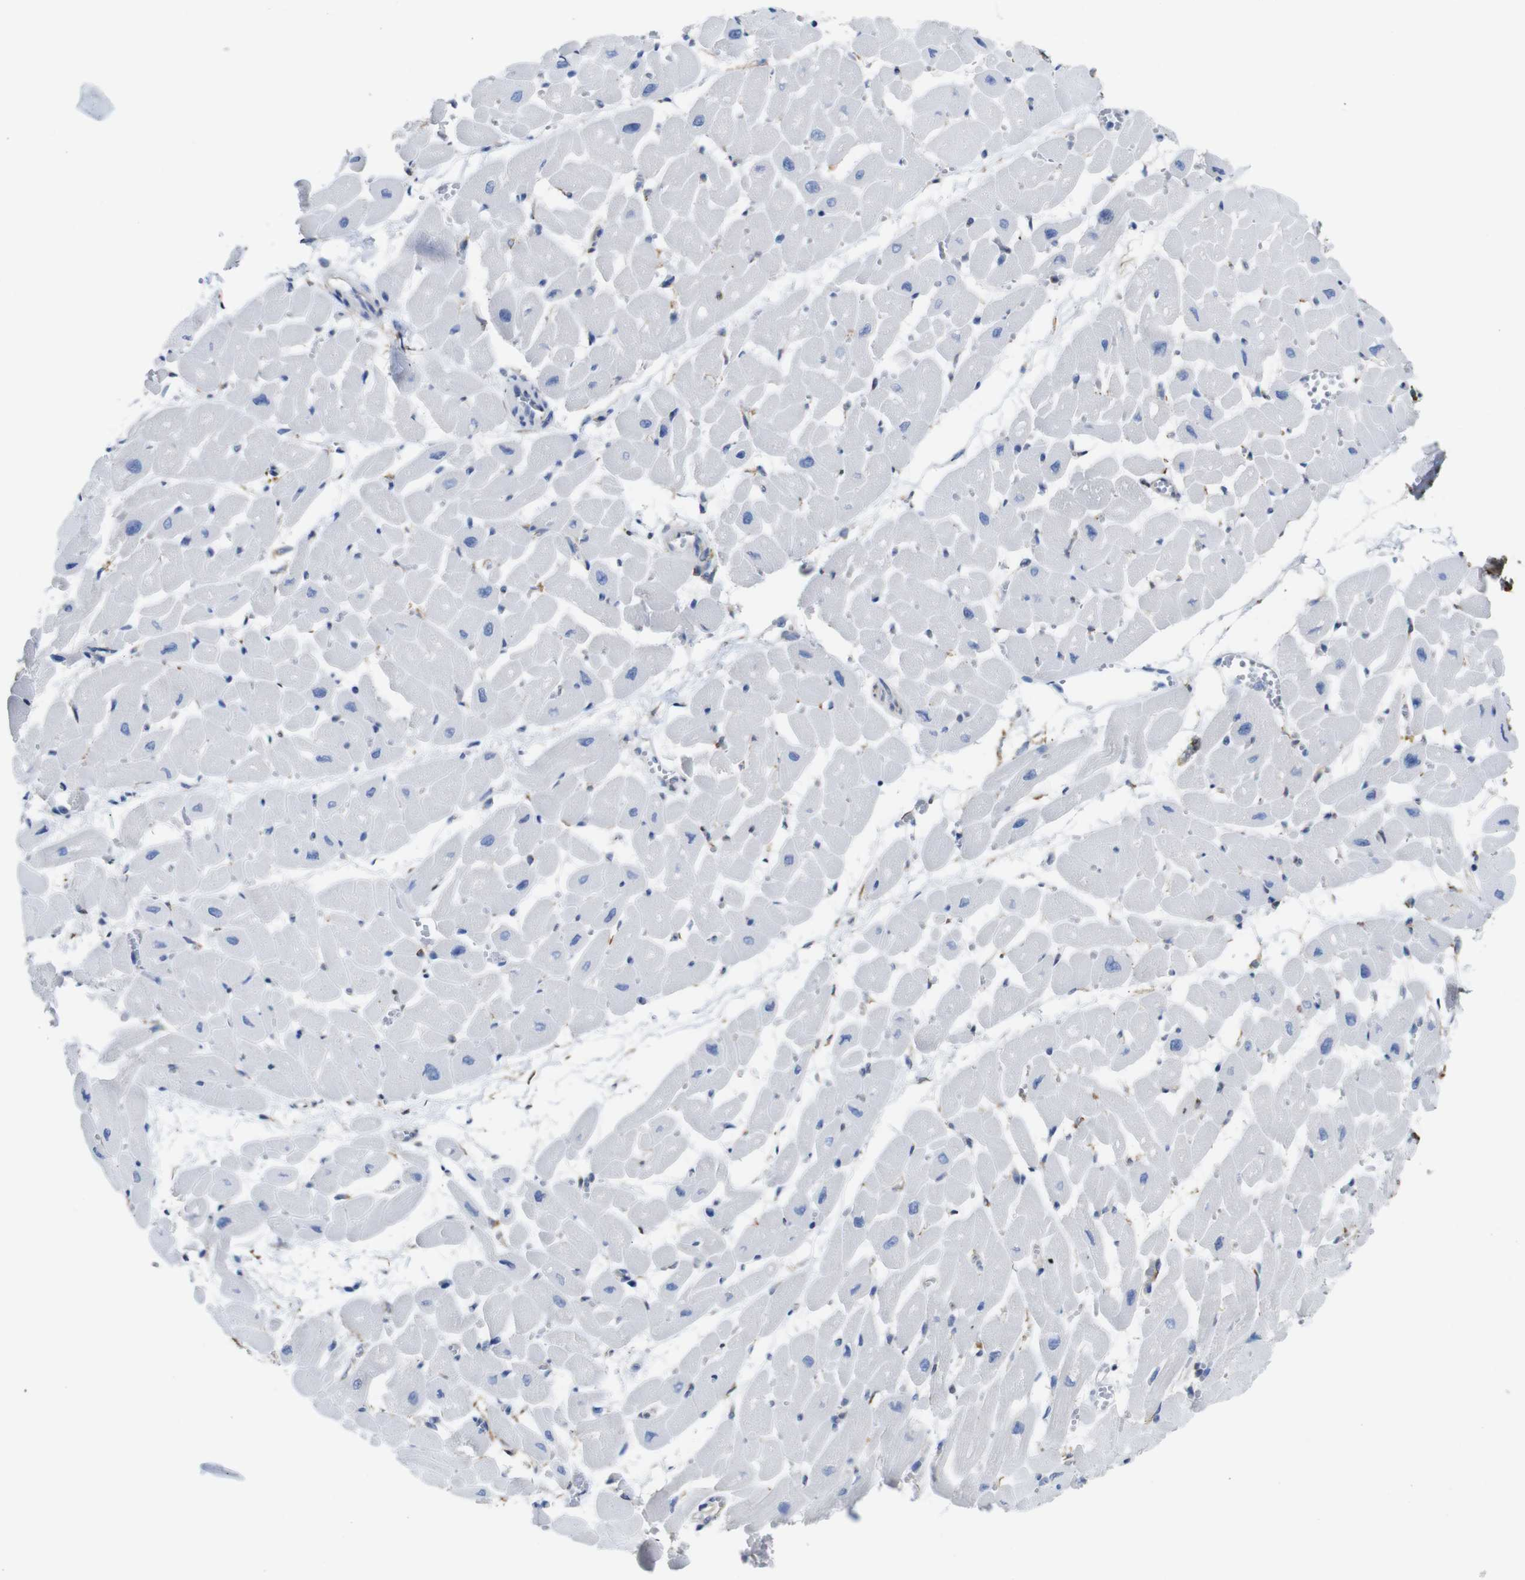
{"staining": {"intensity": "negative", "quantity": "none", "location": "none"}, "tissue": "heart muscle", "cell_type": "Cardiomyocytes", "image_type": "normal", "snomed": [{"axis": "morphology", "description": "Normal tissue, NOS"}, {"axis": "topography", "description": "Heart"}], "caption": "Histopathology image shows no significant protein positivity in cardiomyocytes of benign heart muscle.", "gene": "PPIB", "patient": {"sex": "male", "age": 45}}